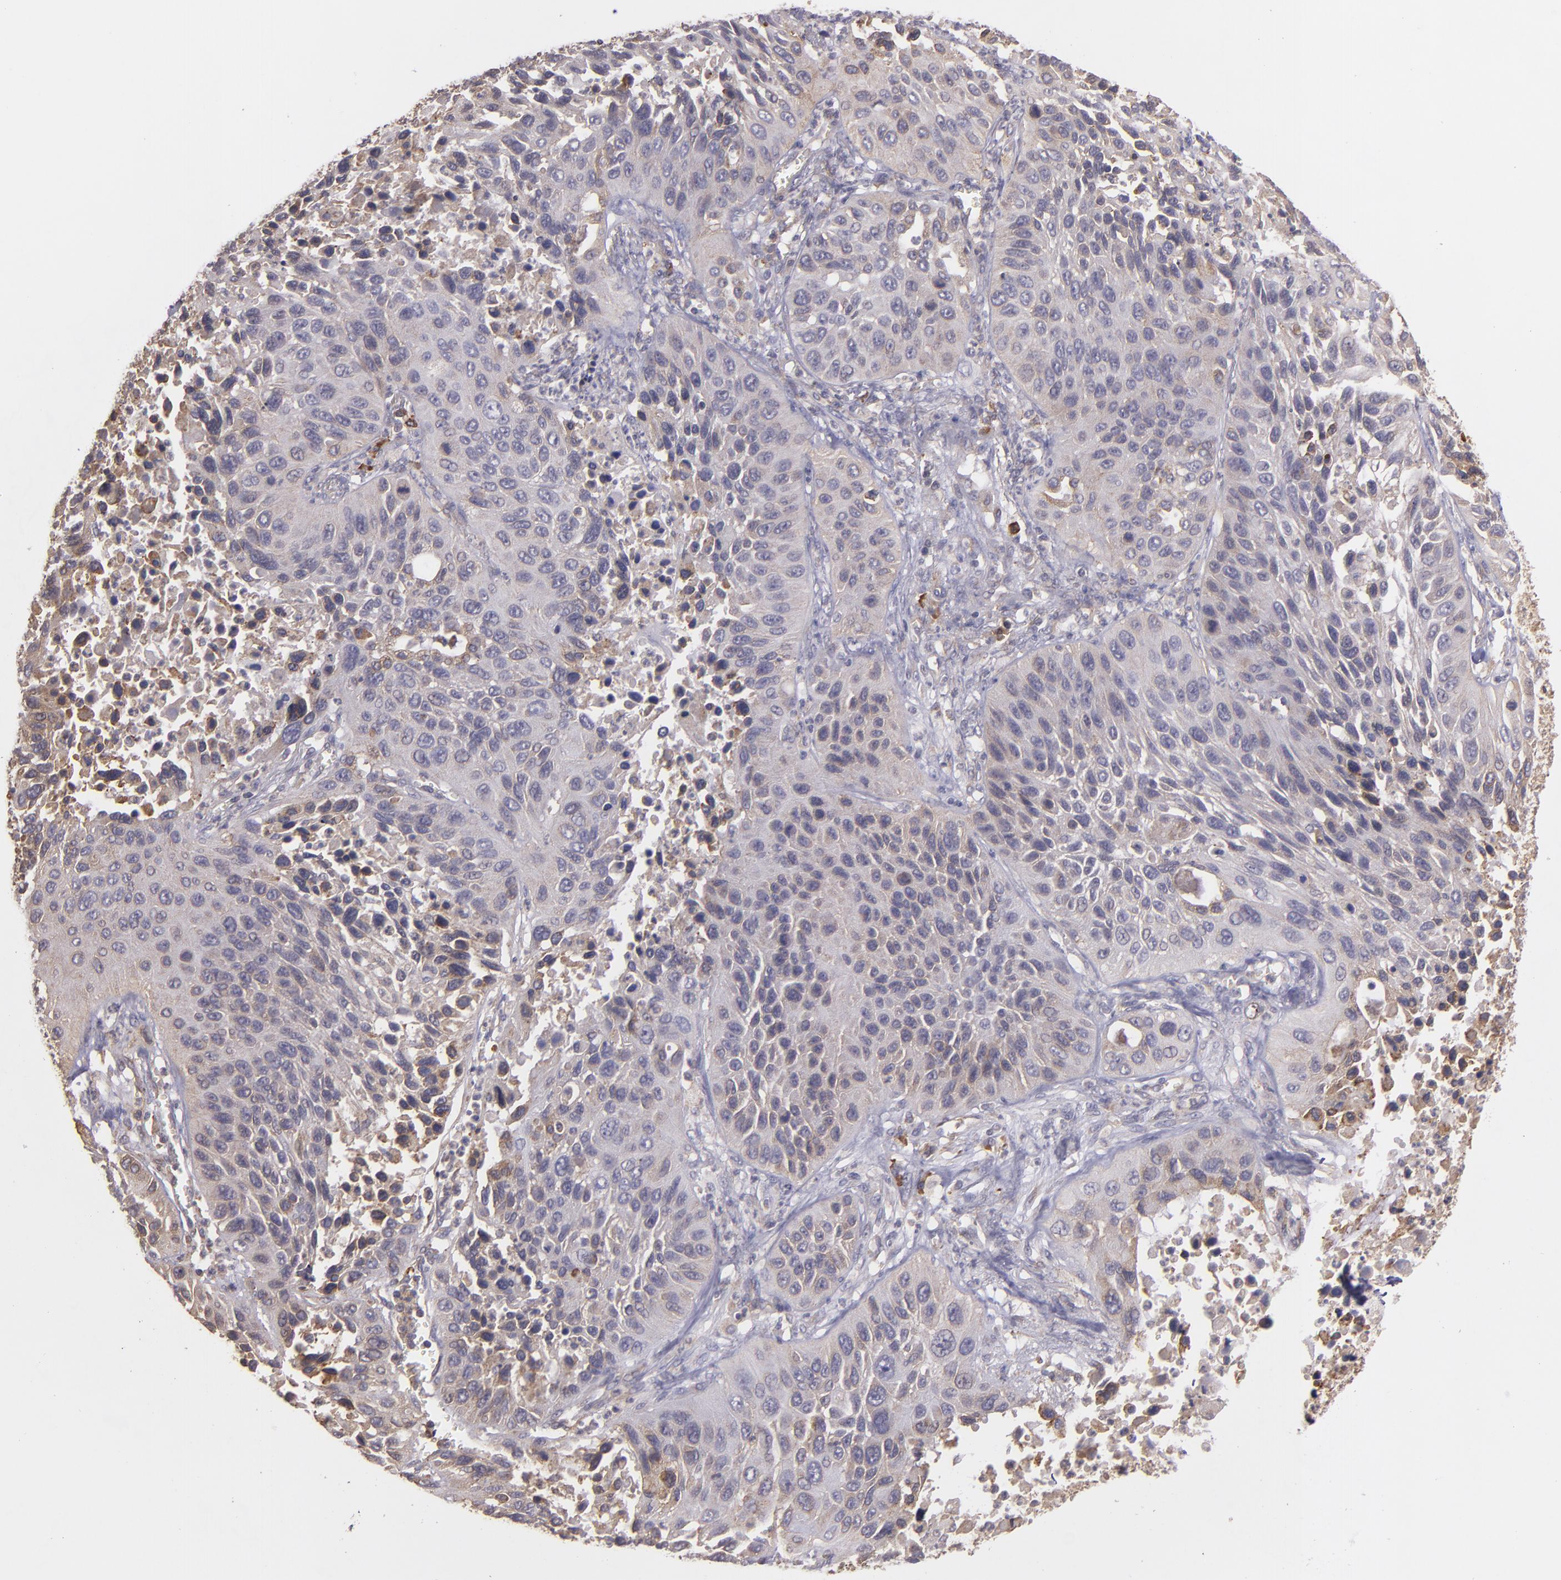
{"staining": {"intensity": "moderate", "quantity": "25%-75%", "location": "cytoplasmic/membranous"}, "tissue": "lung cancer", "cell_type": "Tumor cells", "image_type": "cancer", "snomed": [{"axis": "morphology", "description": "Squamous cell carcinoma, NOS"}, {"axis": "topography", "description": "Lung"}], "caption": "The micrograph shows staining of squamous cell carcinoma (lung), revealing moderate cytoplasmic/membranous protein expression (brown color) within tumor cells.", "gene": "ECE1", "patient": {"sex": "female", "age": 76}}